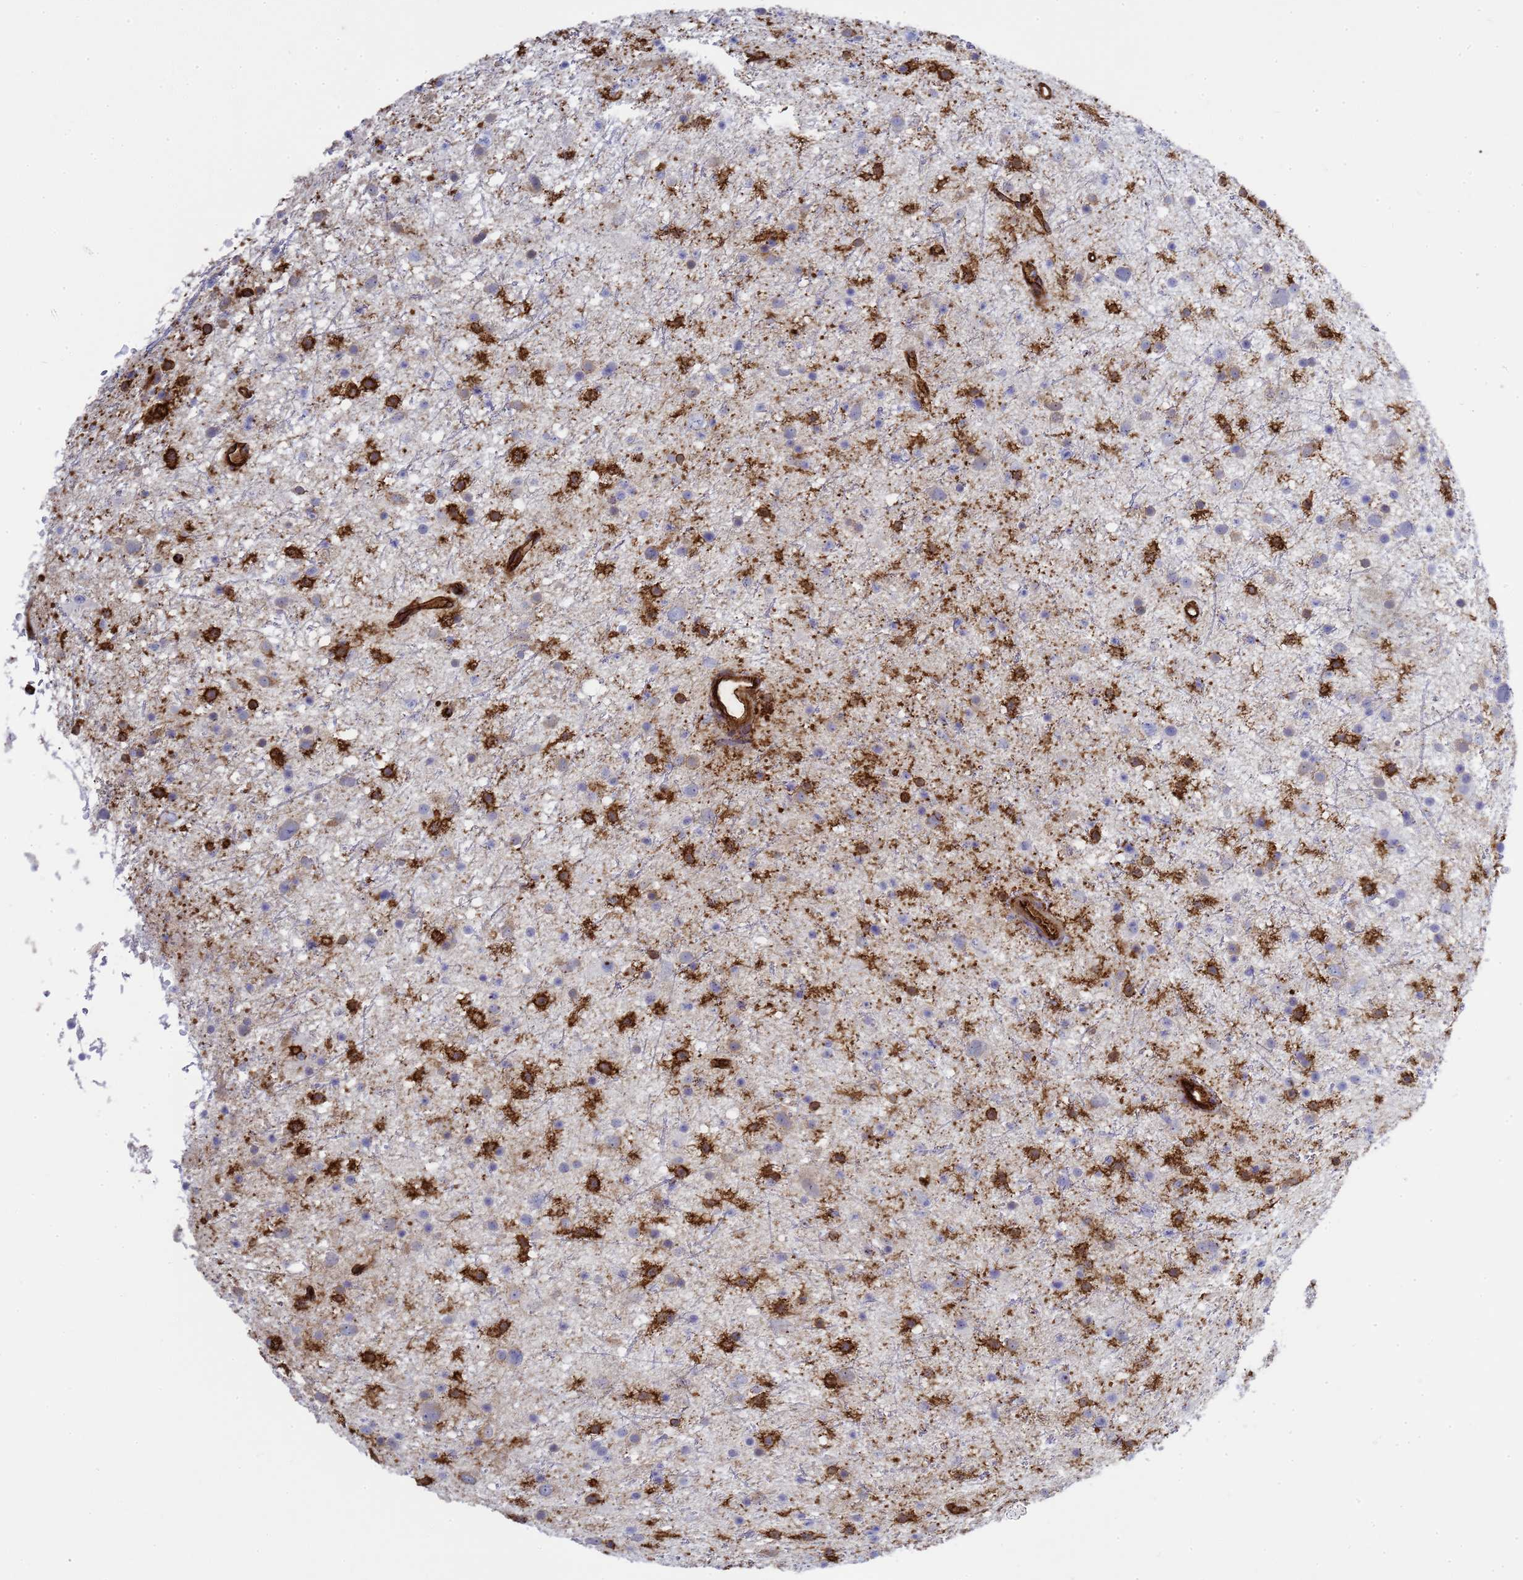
{"staining": {"intensity": "strong", "quantity": "<25%", "location": "cytoplasmic/membranous"}, "tissue": "glioma", "cell_type": "Tumor cells", "image_type": "cancer", "snomed": [{"axis": "morphology", "description": "Glioma, malignant, Low grade"}, {"axis": "topography", "description": "Cerebral cortex"}], "caption": "Glioma stained with a brown dye demonstrates strong cytoplasmic/membranous positive expression in about <25% of tumor cells.", "gene": "ZBTB8OS", "patient": {"sex": "female", "age": 39}}